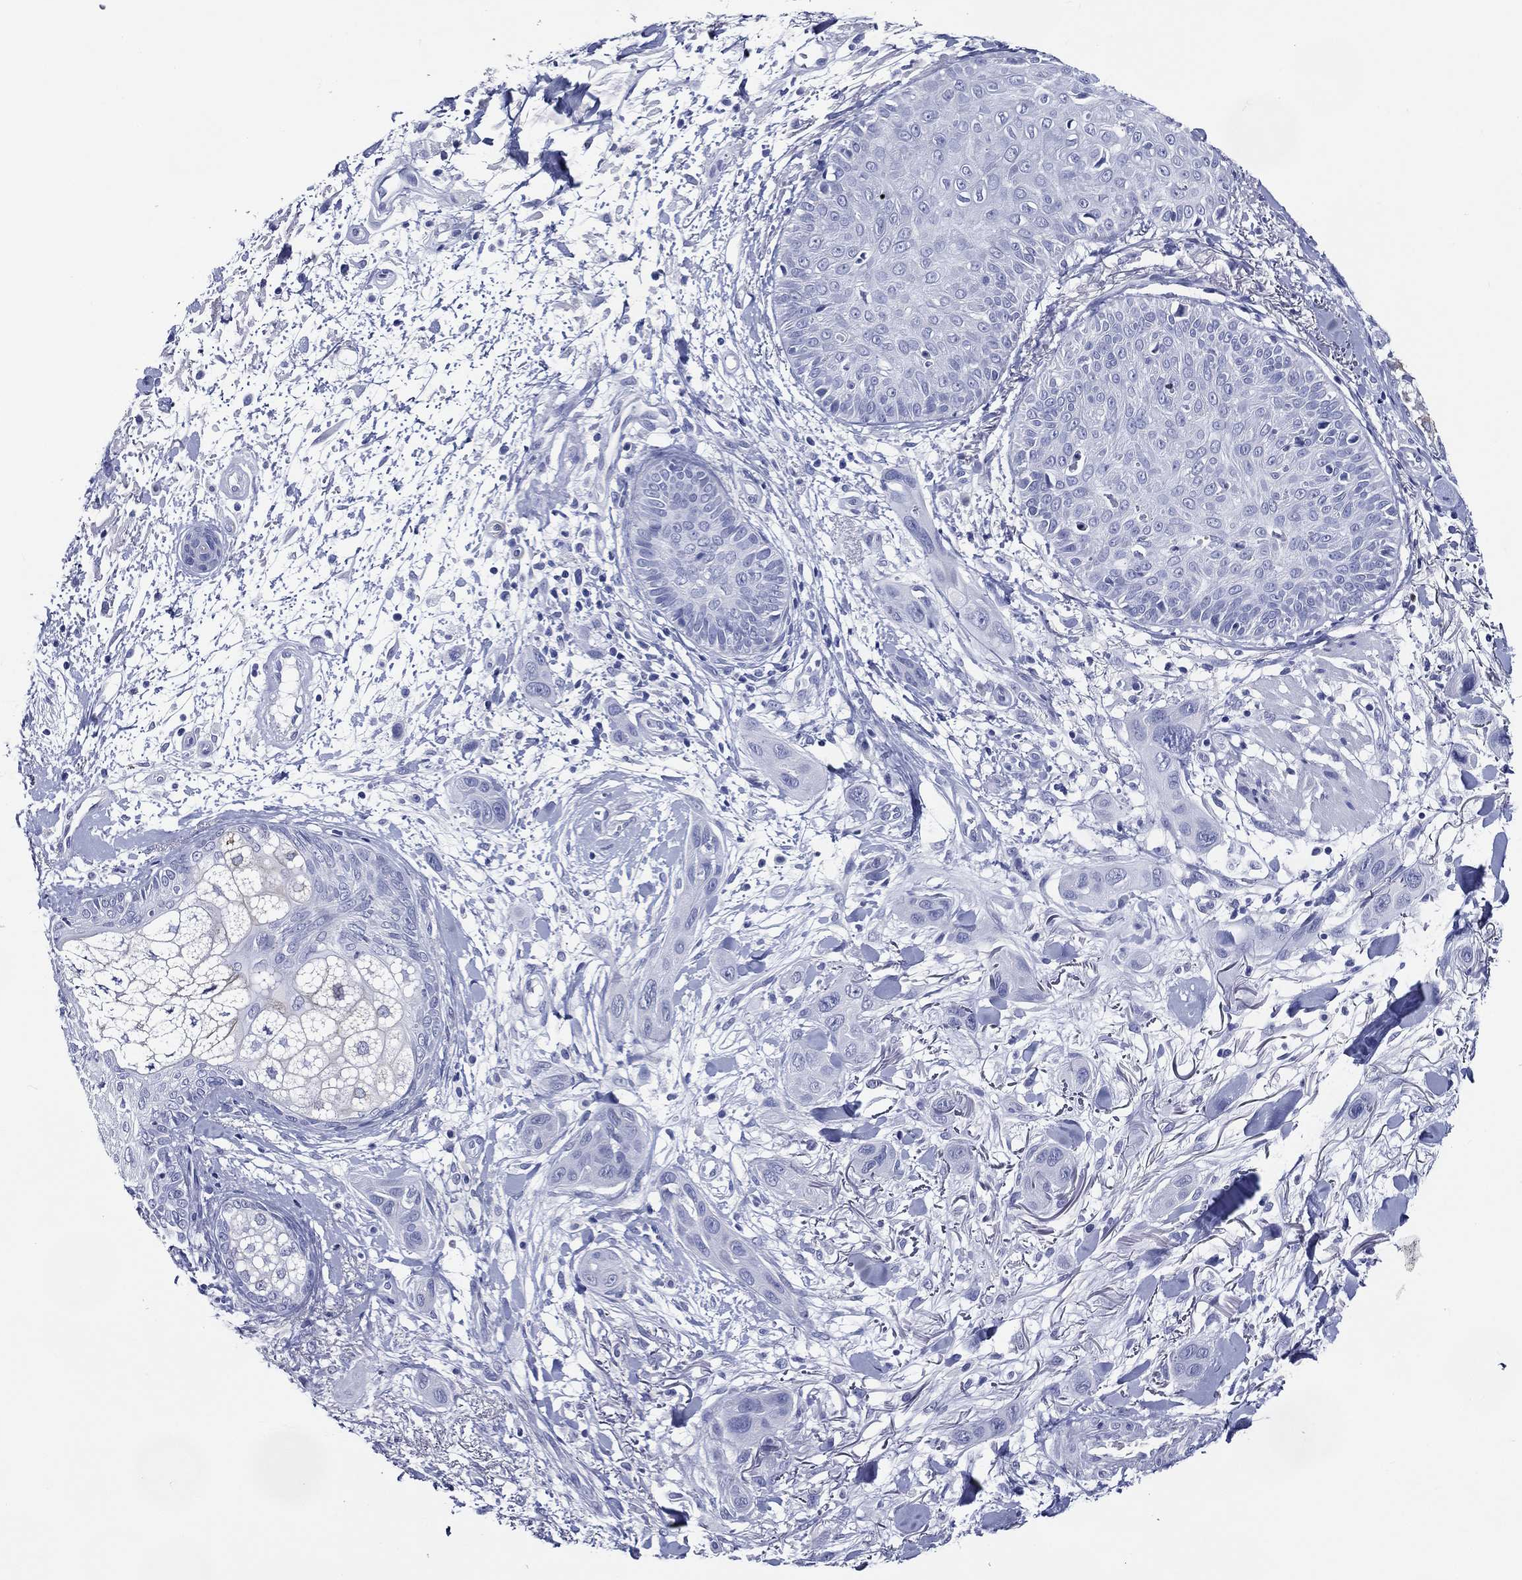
{"staining": {"intensity": "negative", "quantity": "none", "location": "none"}, "tissue": "skin cancer", "cell_type": "Tumor cells", "image_type": "cancer", "snomed": [{"axis": "morphology", "description": "Squamous cell carcinoma, NOS"}, {"axis": "topography", "description": "Skin"}], "caption": "Protein analysis of skin squamous cell carcinoma shows no significant expression in tumor cells.", "gene": "ACE2", "patient": {"sex": "male", "age": 78}}